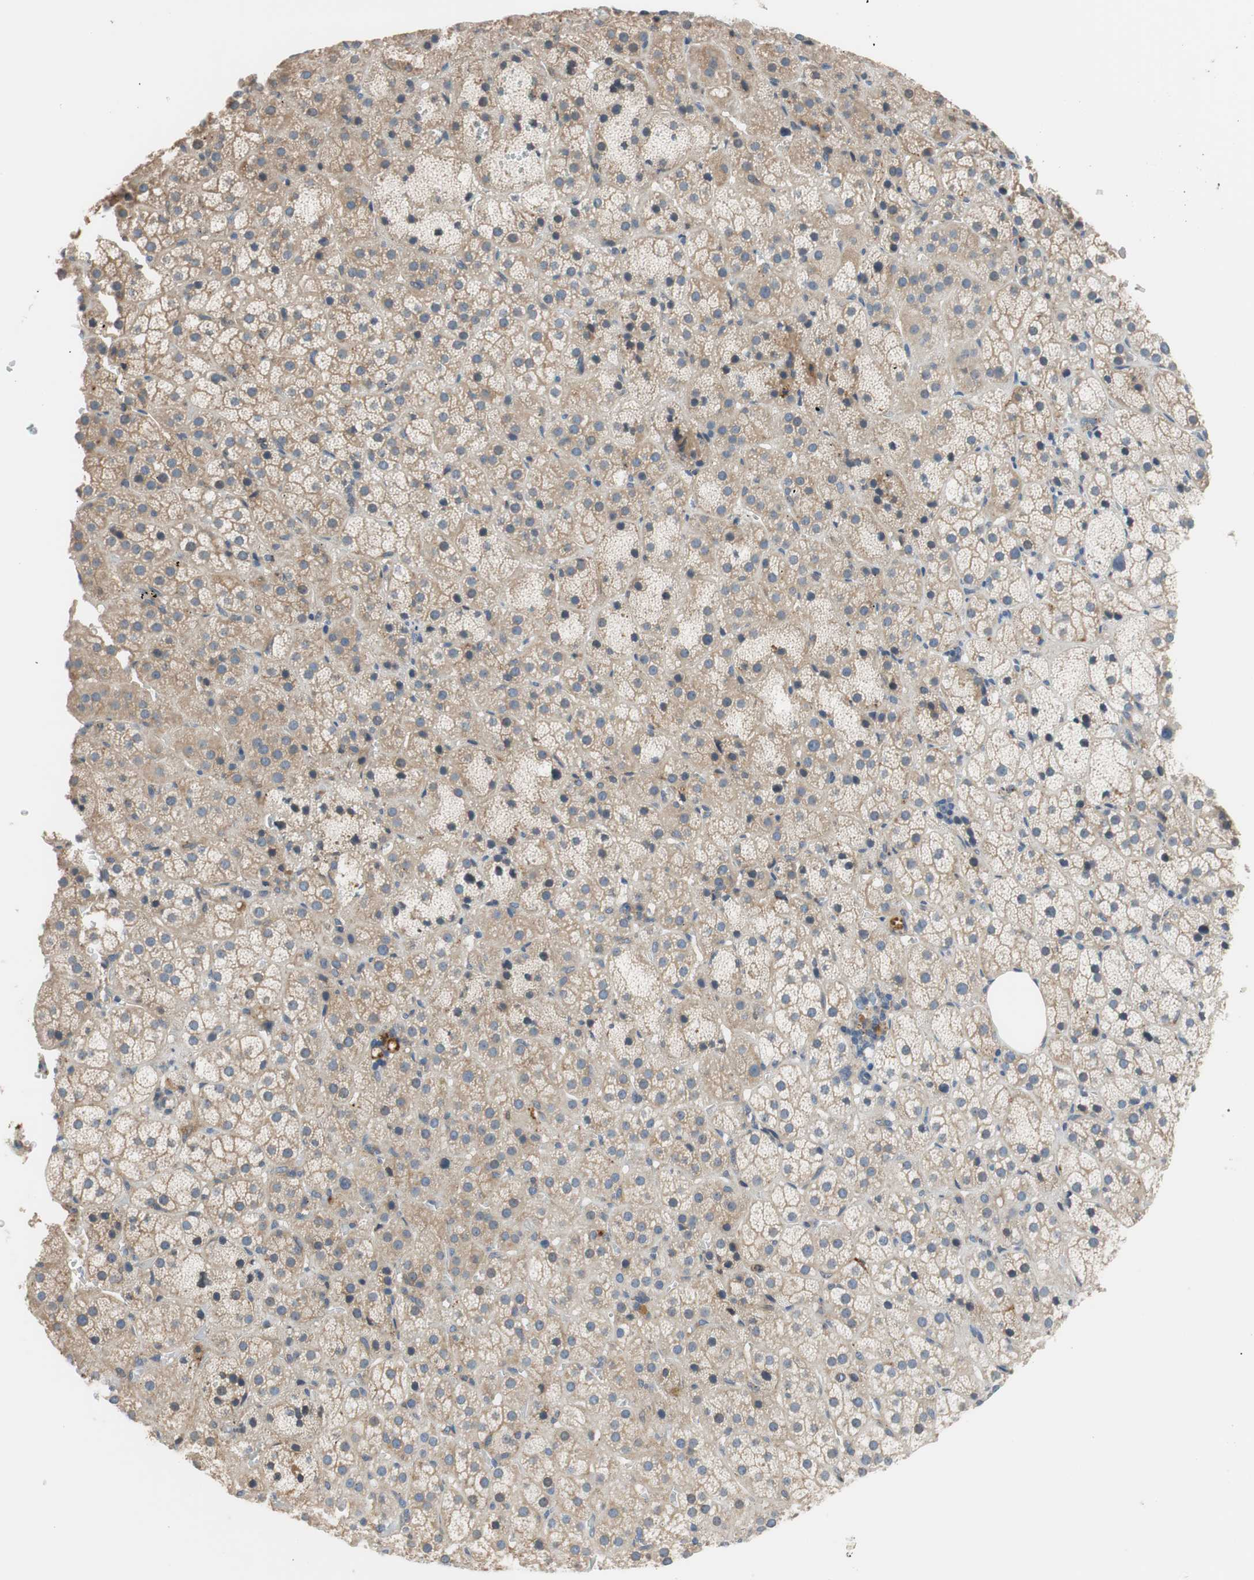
{"staining": {"intensity": "weak", "quantity": "25%-75%", "location": "cytoplasmic/membranous"}, "tissue": "adrenal gland", "cell_type": "Glandular cells", "image_type": "normal", "snomed": [{"axis": "morphology", "description": "Normal tissue, NOS"}, {"axis": "topography", "description": "Adrenal gland"}], "caption": "This image shows immunohistochemistry (IHC) staining of normal human adrenal gland, with low weak cytoplasmic/membranous positivity in about 25%-75% of glandular cells.", "gene": "C4A", "patient": {"sex": "female", "age": 57}}